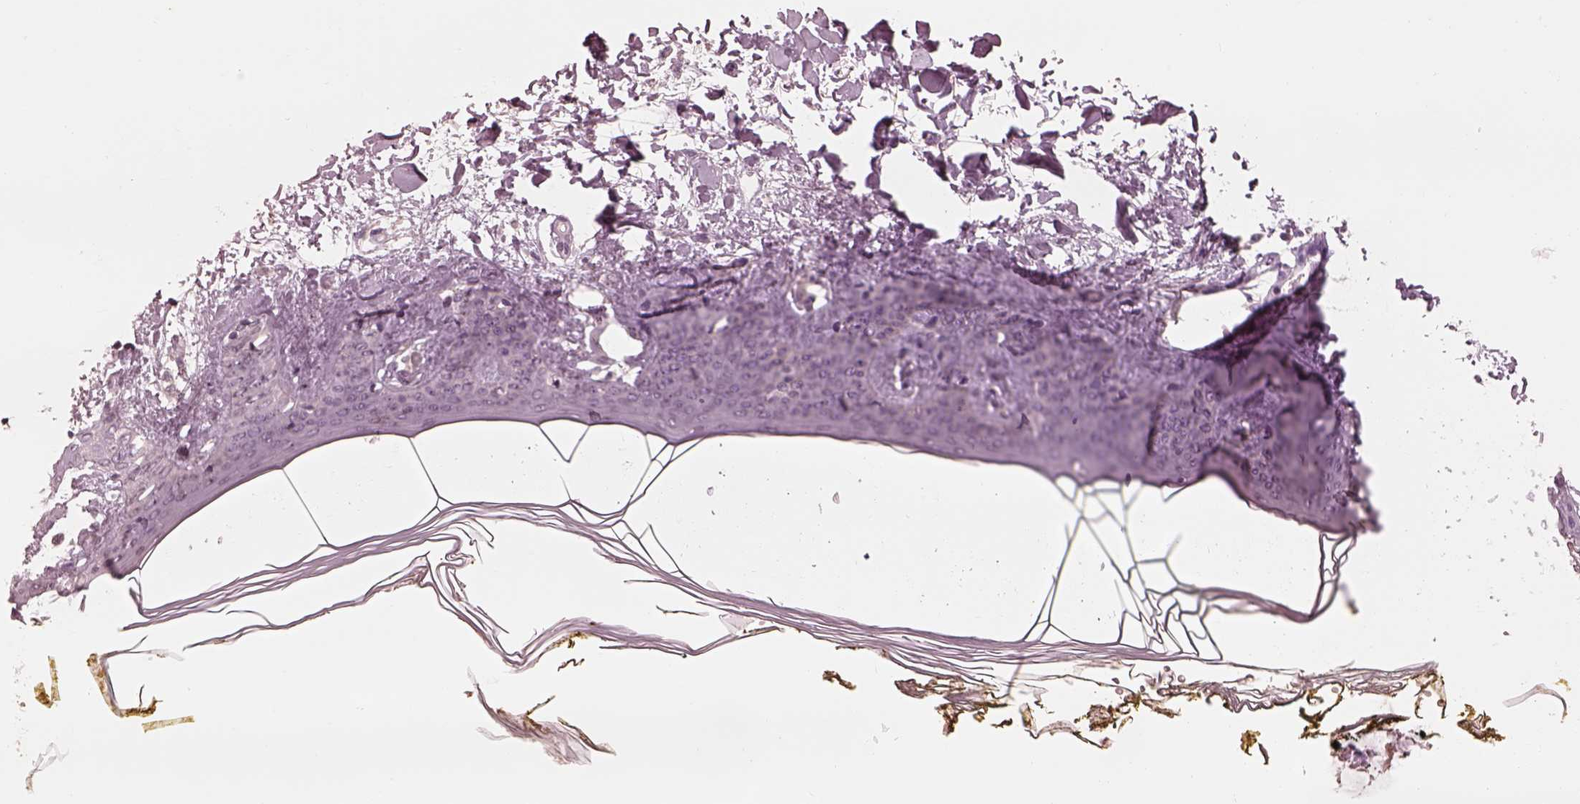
{"staining": {"intensity": "negative", "quantity": "none", "location": "none"}, "tissue": "skin", "cell_type": "Fibroblasts", "image_type": "normal", "snomed": [{"axis": "morphology", "description": "Normal tissue, NOS"}, {"axis": "topography", "description": "Skin"}], "caption": "Immunohistochemistry (IHC) micrograph of unremarkable skin: skin stained with DAB (3,3'-diaminobenzidine) exhibits no significant protein expression in fibroblasts. (DAB (3,3'-diaminobenzidine) immunohistochemistry (IHC) visualized using brightfield microscopy, high magnification).", "gene": "KCNA2", "patient": {"sex": "female", "age": 34}}